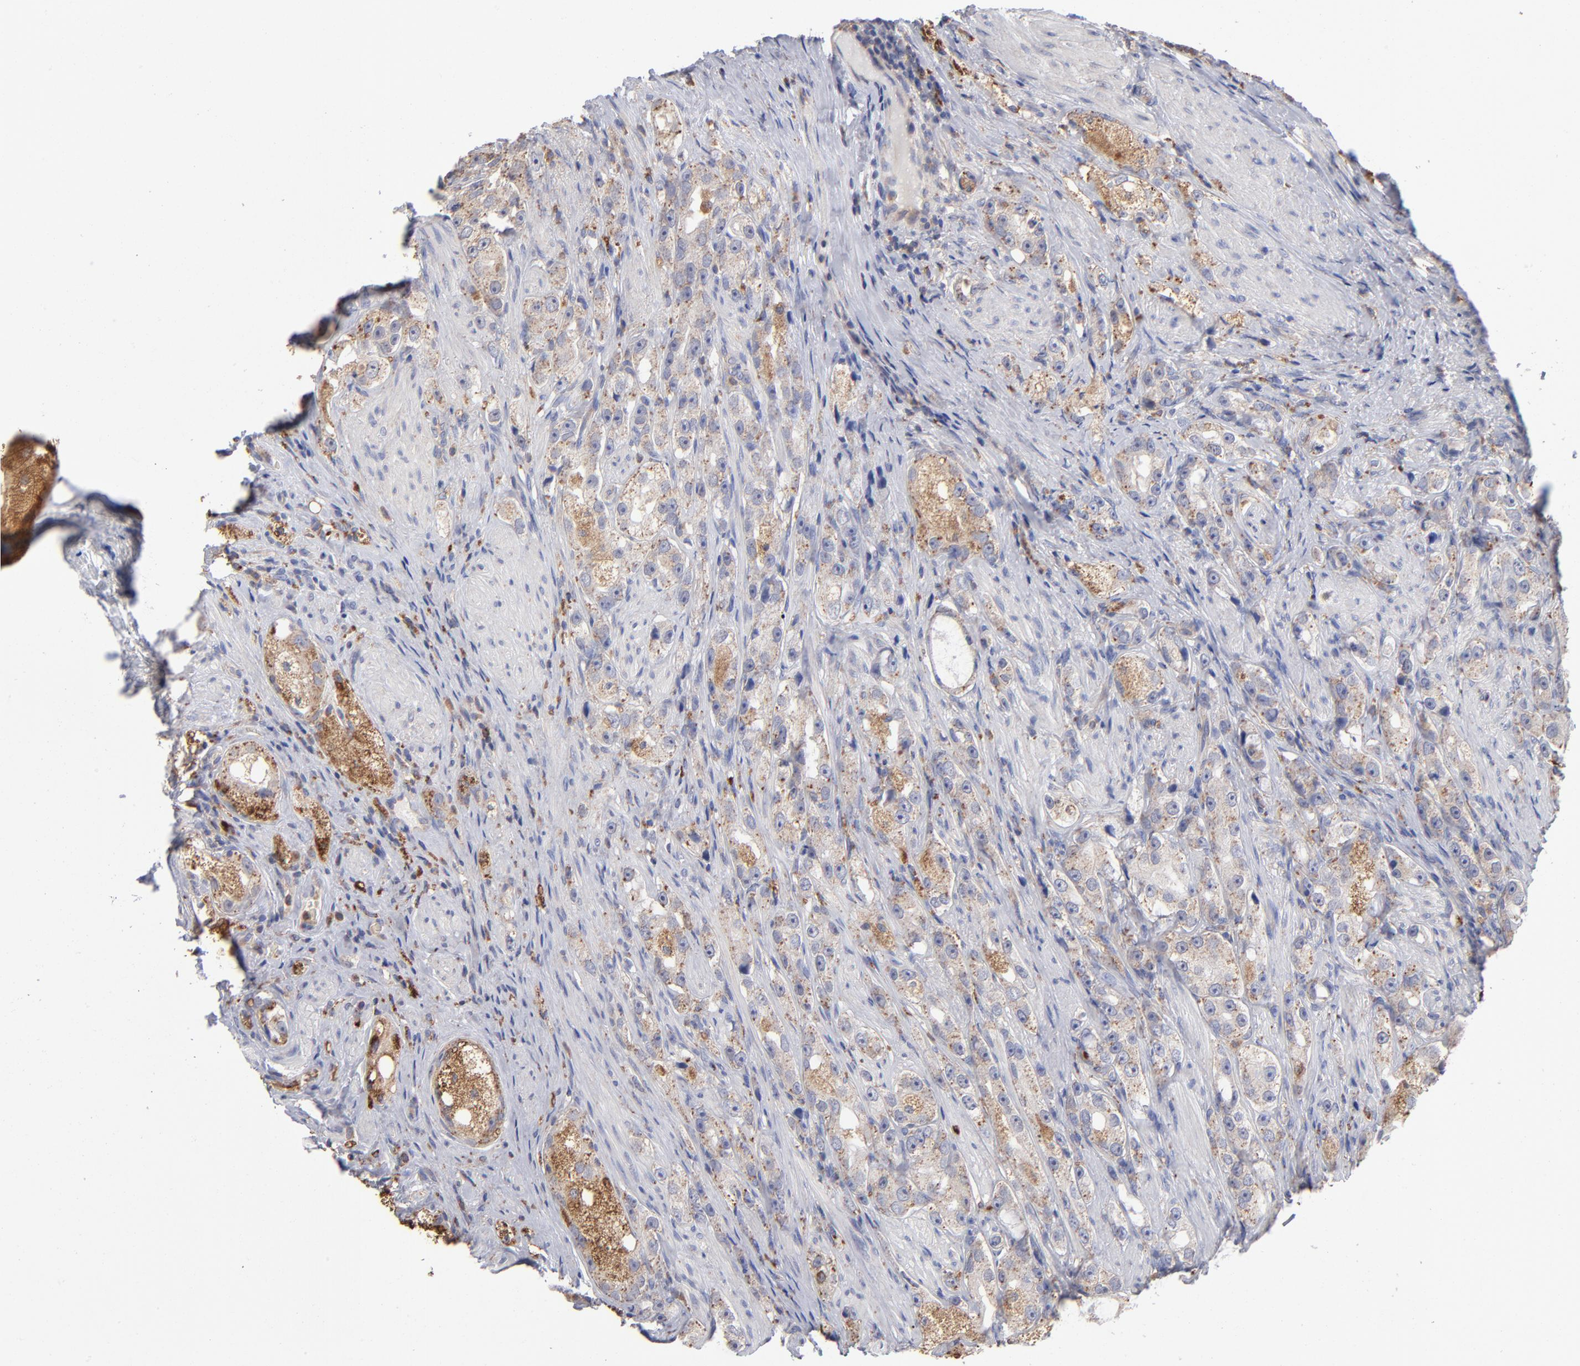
{"staining": {"intensity": "moderate", "quantity": ">75%", "location": "cytoplasmic/membranous"}, "tissue": "prostate cancer", "cell_type": "Tumor cells", "image_type": "cancer", "snomed": [{"axis": "morphology", "description": "Adenocarcinoma, High grade"}, {"axis": "topography", "description": "Prostate"}], "caption": "Immunohistochemistry (IHC) image of adenocarcinoma (high-grade) (prostate) stained for a protein (brown), which shows medium levels of moderate cytoplasmic/membranous positivity in about >75% of tumor cells.", "gene": "RRAGB", "patient": {"sex": "male", "age": 63}}